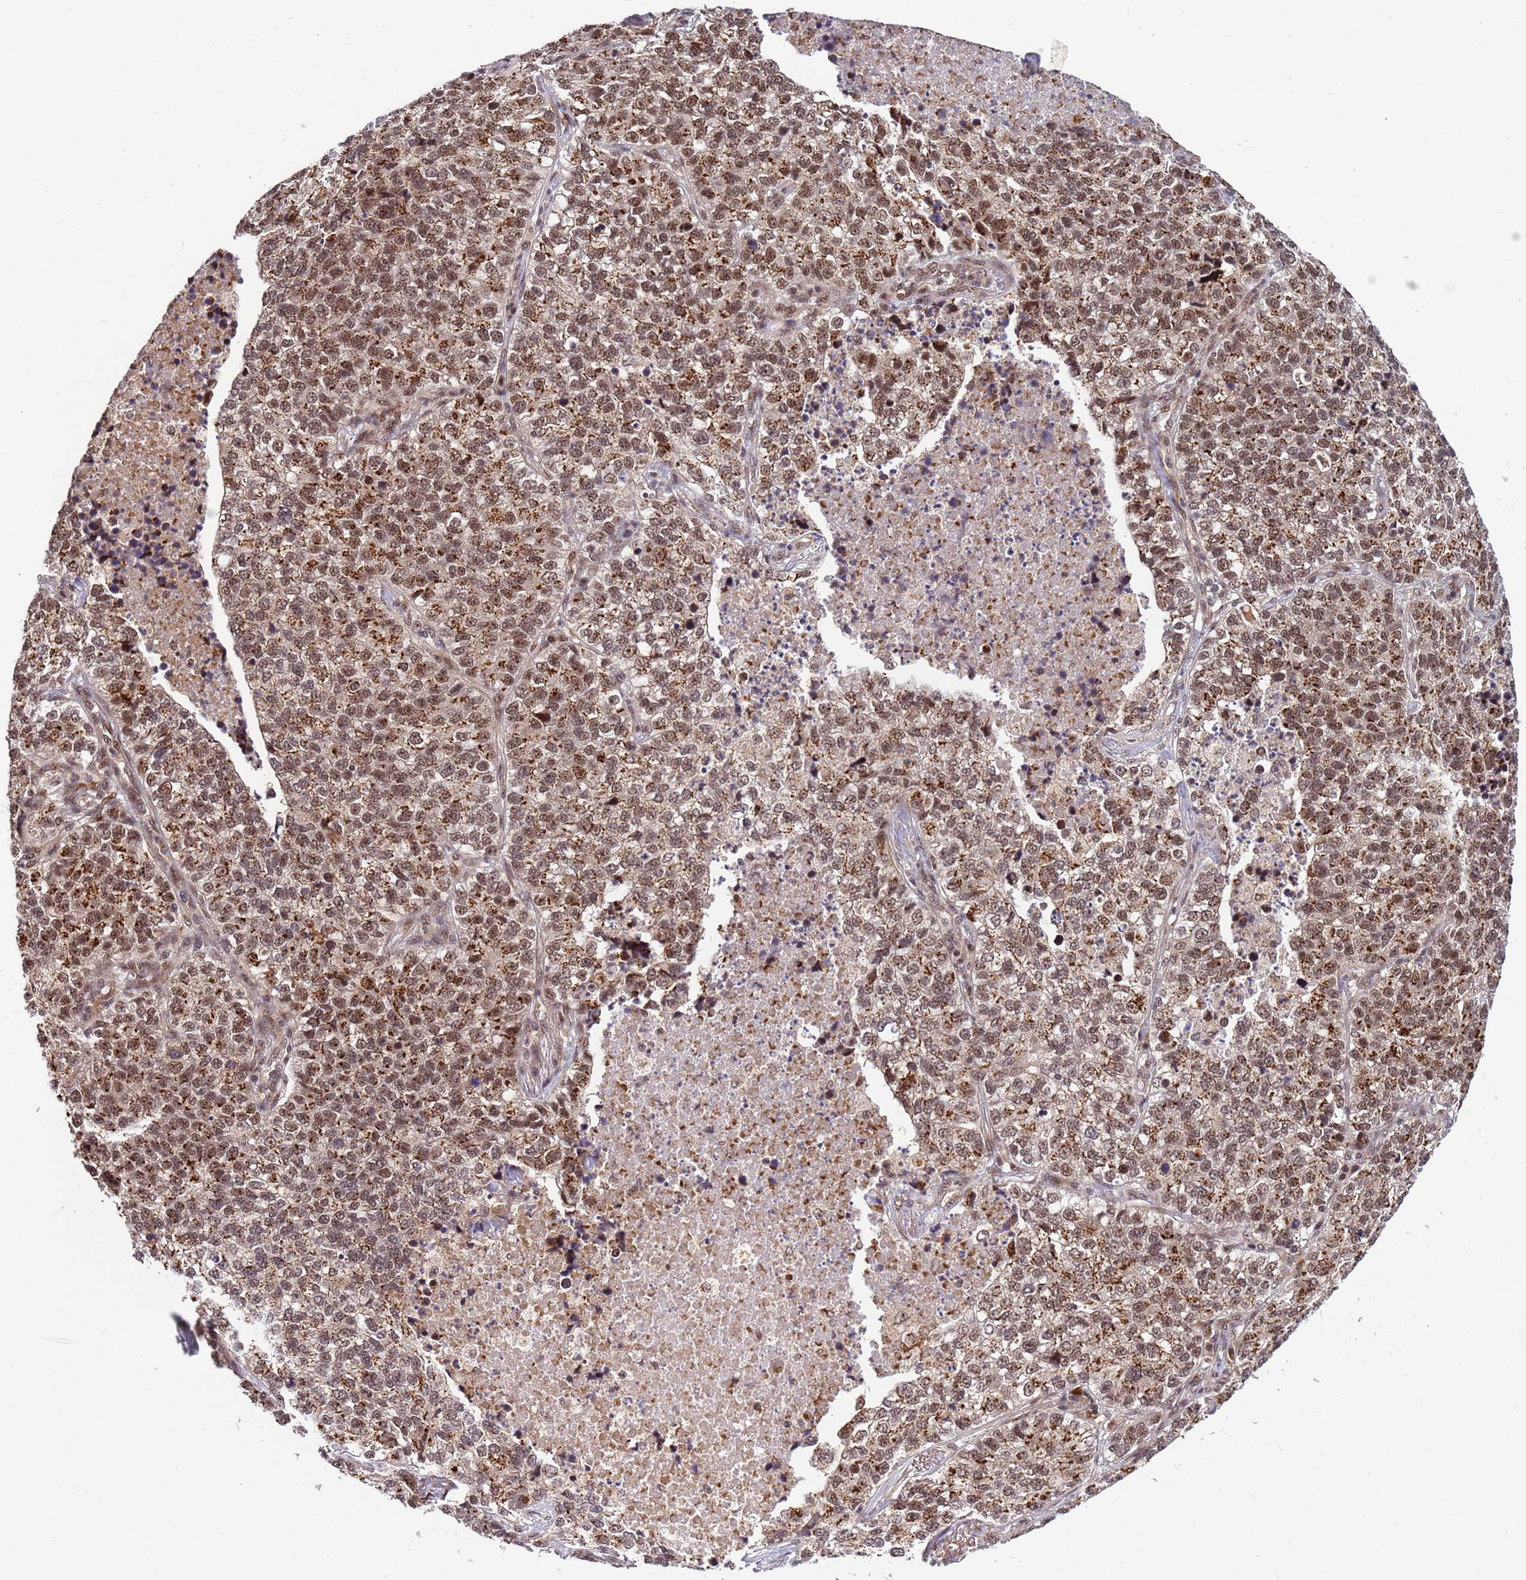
{"staining": {"intensity": "moderate", "quantity": ">75%", "location": "cytoplasmic/membranous,nuclear"}, "tissue": "lung cancer", "cell_type": "Tumor cells", "image_type": "cancer", "snomed": [{"axis": "morphology", "description": "Adenocarcinoma, NOS"}, {"axis": "topography", "description": "Lung"}], "caption": "Lung cancer stained with a brown dye exhibits moderate cytoplasmic/membranous and nuclear positive expression in approximately >75% of tumor cells.", "gene": "NCBP2", "patient": {"sex": "male", "age": 49}}